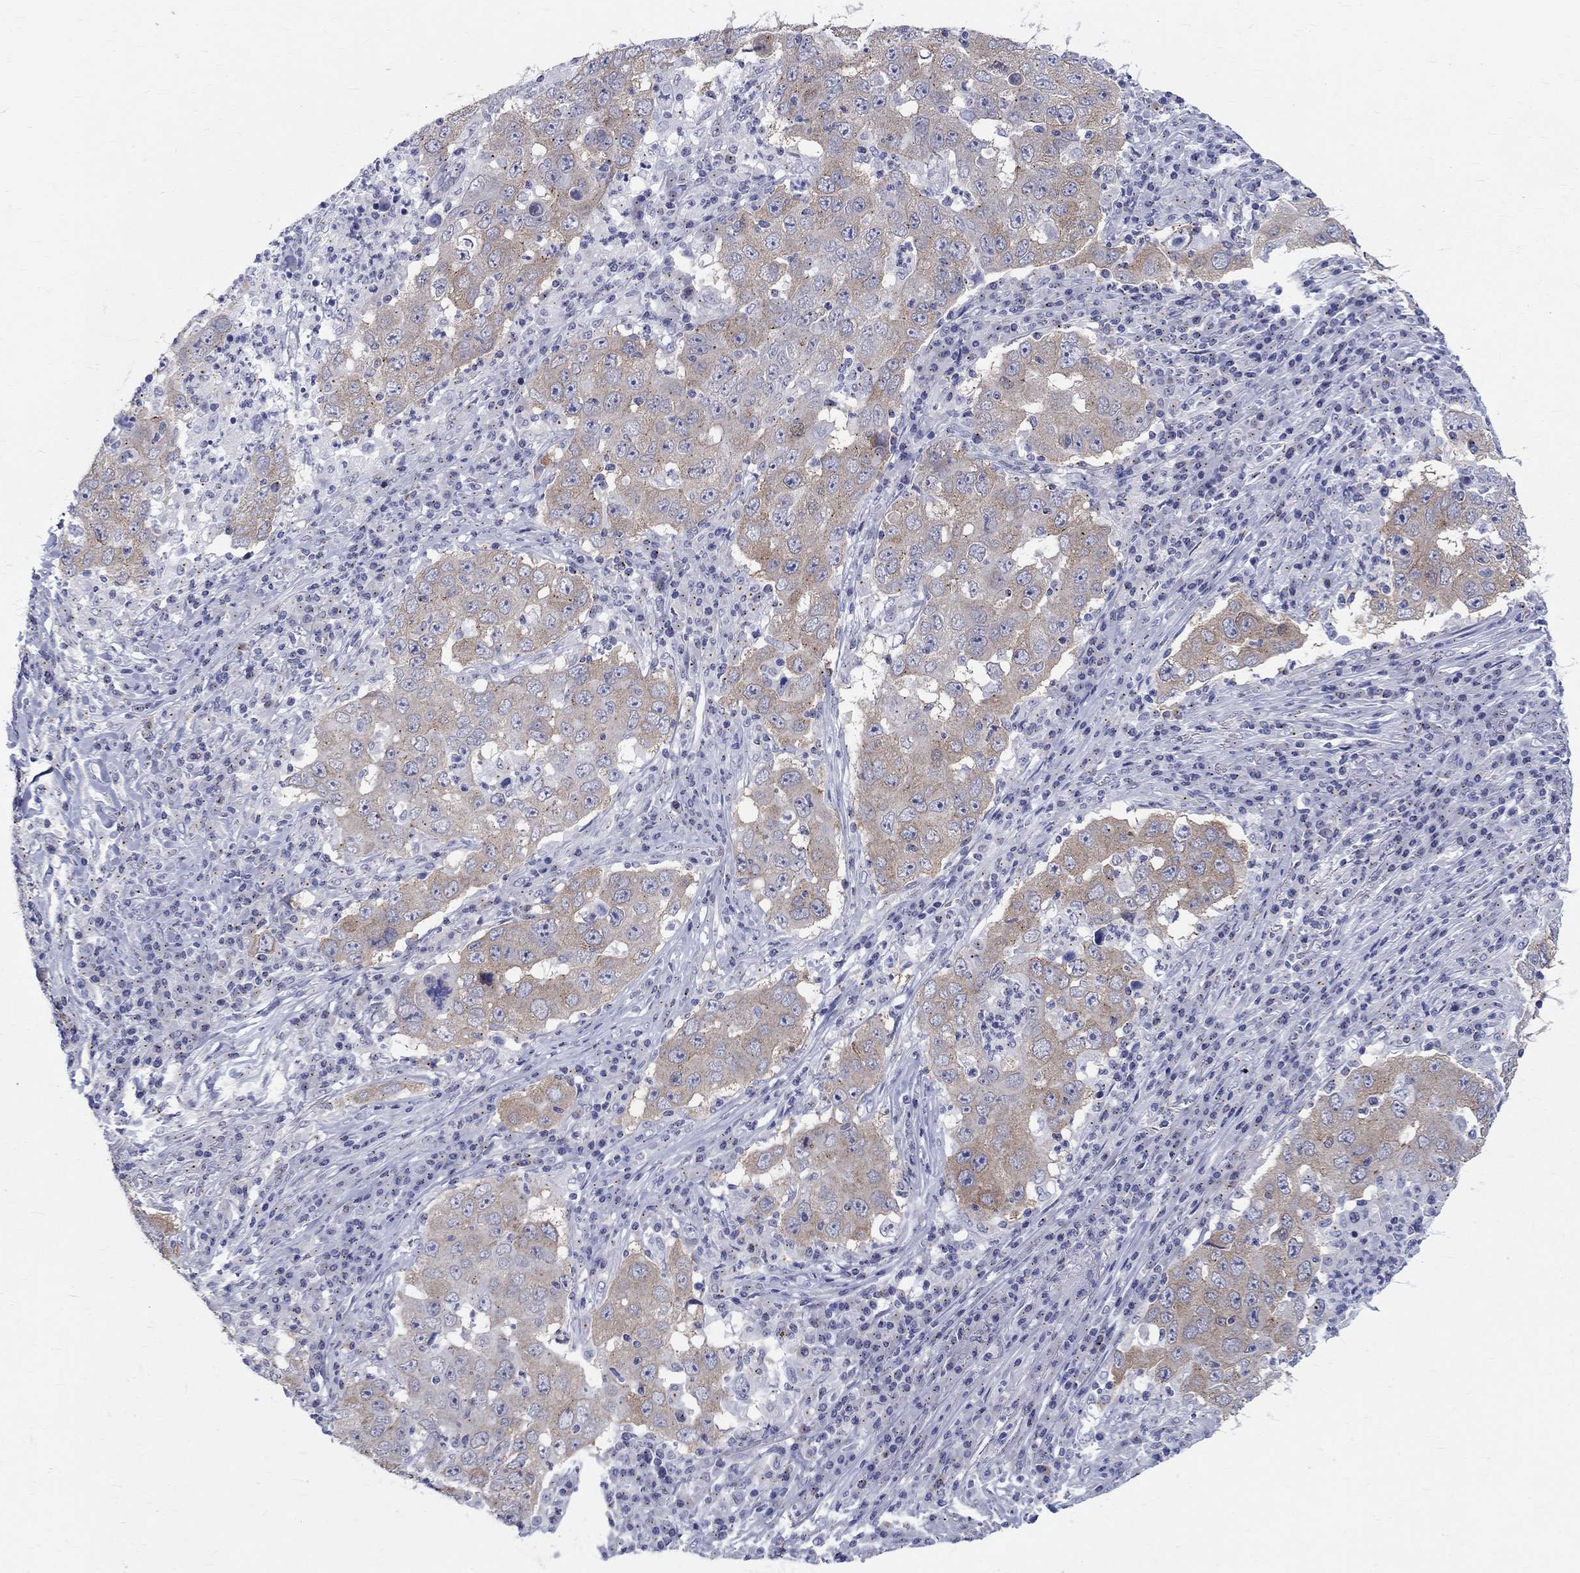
{"staining": {"intensity": "weak", "quantity": "25%-75%", "location": "cytoplasmic/membranous"}, "tissue": "lung cancer", "cell_type": "Tumor cells", "image_type": "cancer", "snomed": [{"axis": "morphology", "description": "Adenocarcinoma, NOS"}, {"axis": "topography", "description": "Lung"}], "caption": "The image reveals immunohistochemical staining of lung cancer (adenocarcinoma). There is weak cytoplasmic/membranous positivity is appreciated in approximately 25%-75% of tumor cells. Using DAB (3,3'-diaminobenzidine) (brown) and hematoxylin (blue) stains, captured at high magnification using brightfield microscopy.", "gene": "CEP43", "patient": {"sex": "male", "age": 73}}